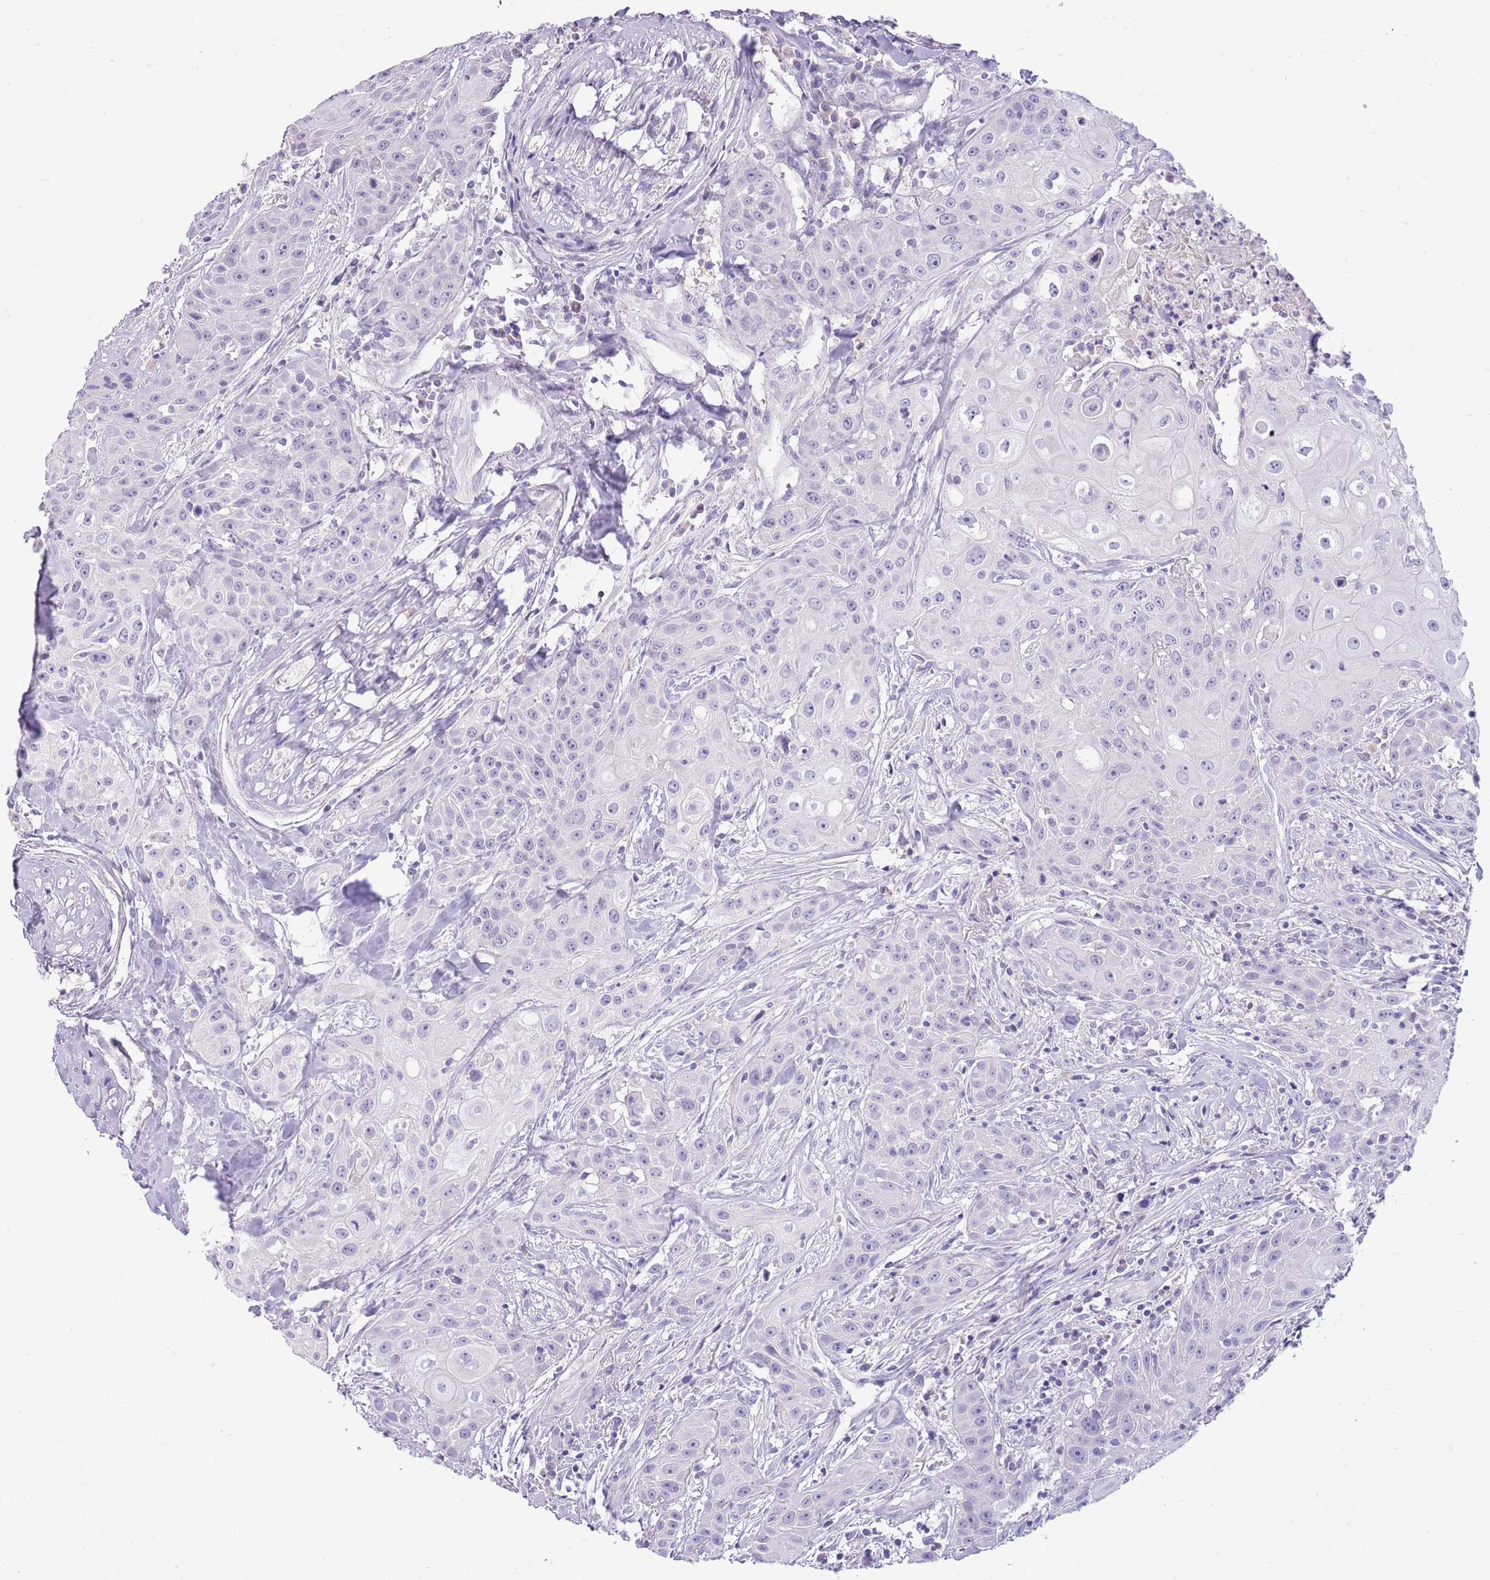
{"staining": {"intensity": "negative", "quantity": "none", "location": "none"}, "tissue": "head and neck cancer", "cell_type": "Tumor cells", "image_type": "cancer", "snomed": [{"axis": "morphology", "description": "Squamous cell carcinoma, NOS"}, {"axis": "topography", "description": "Oral tissue"}, {"axis": "topography", "description": "Head-Neck"}], "caption": "DAB immunohistochemical staining of human head and neck squamous cell carcinoma reveals no significant staining in tumor cells.", "gene": "TOX2", "patient": {"sex": "female", "age": 82}}